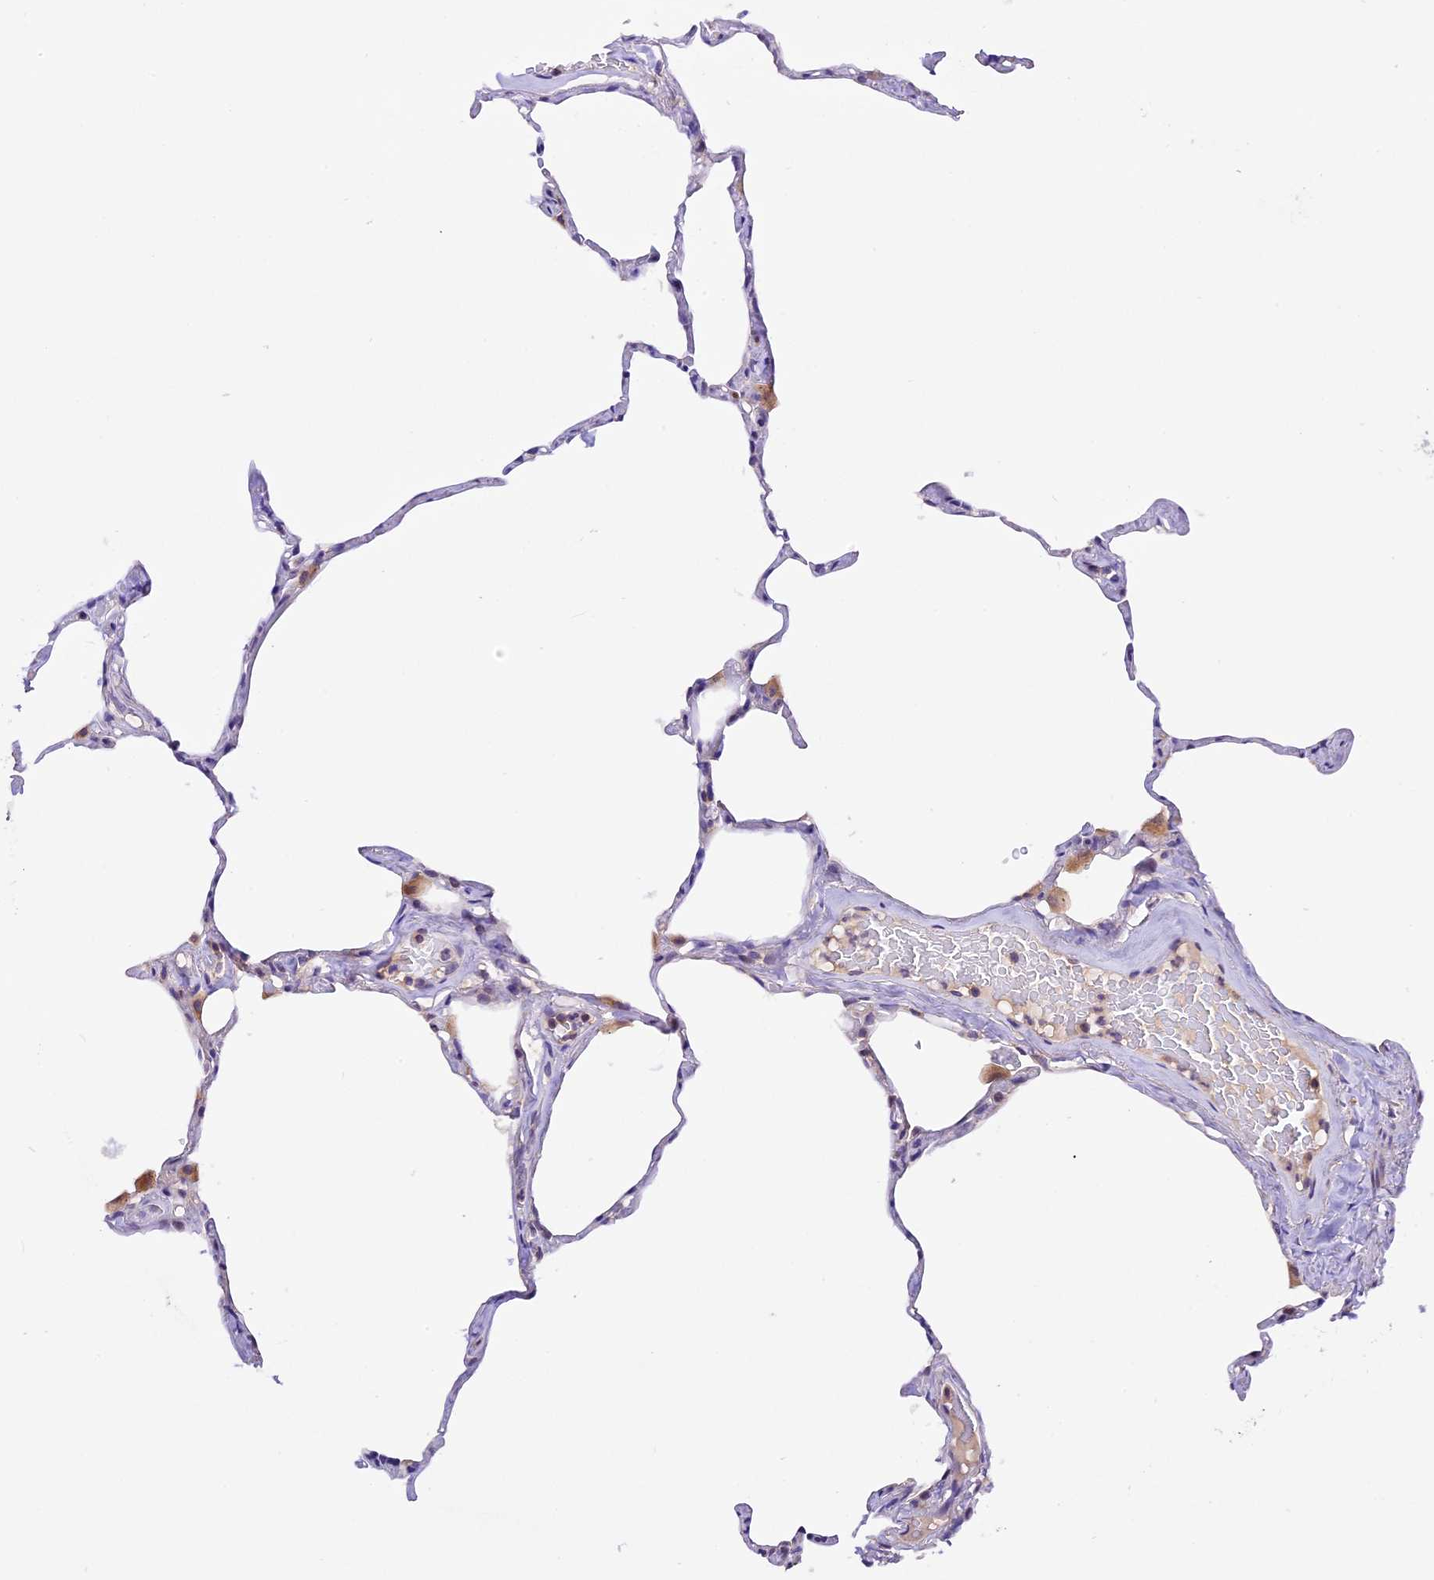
{"staining": {"intensity": "negative", "quantity": "none", "location": "none"}, "tissue": "lung", "cell_type": "Alveolar cells", "image_type": "normal", "snomed": [{"axis": "morphology", "description": "Normal tissue, NOS"}, {"axis": "topography", "description": "Lung"}], "caption": "This micrograph is of benign lung stained with IHC to label a protein in brown with the nuclei are counter-stained blue. There is no expression in alveolar cells. Nuclei are stained in blue.", "gene": "DDX28", "patient": {"sex": "male", "age": 65}}